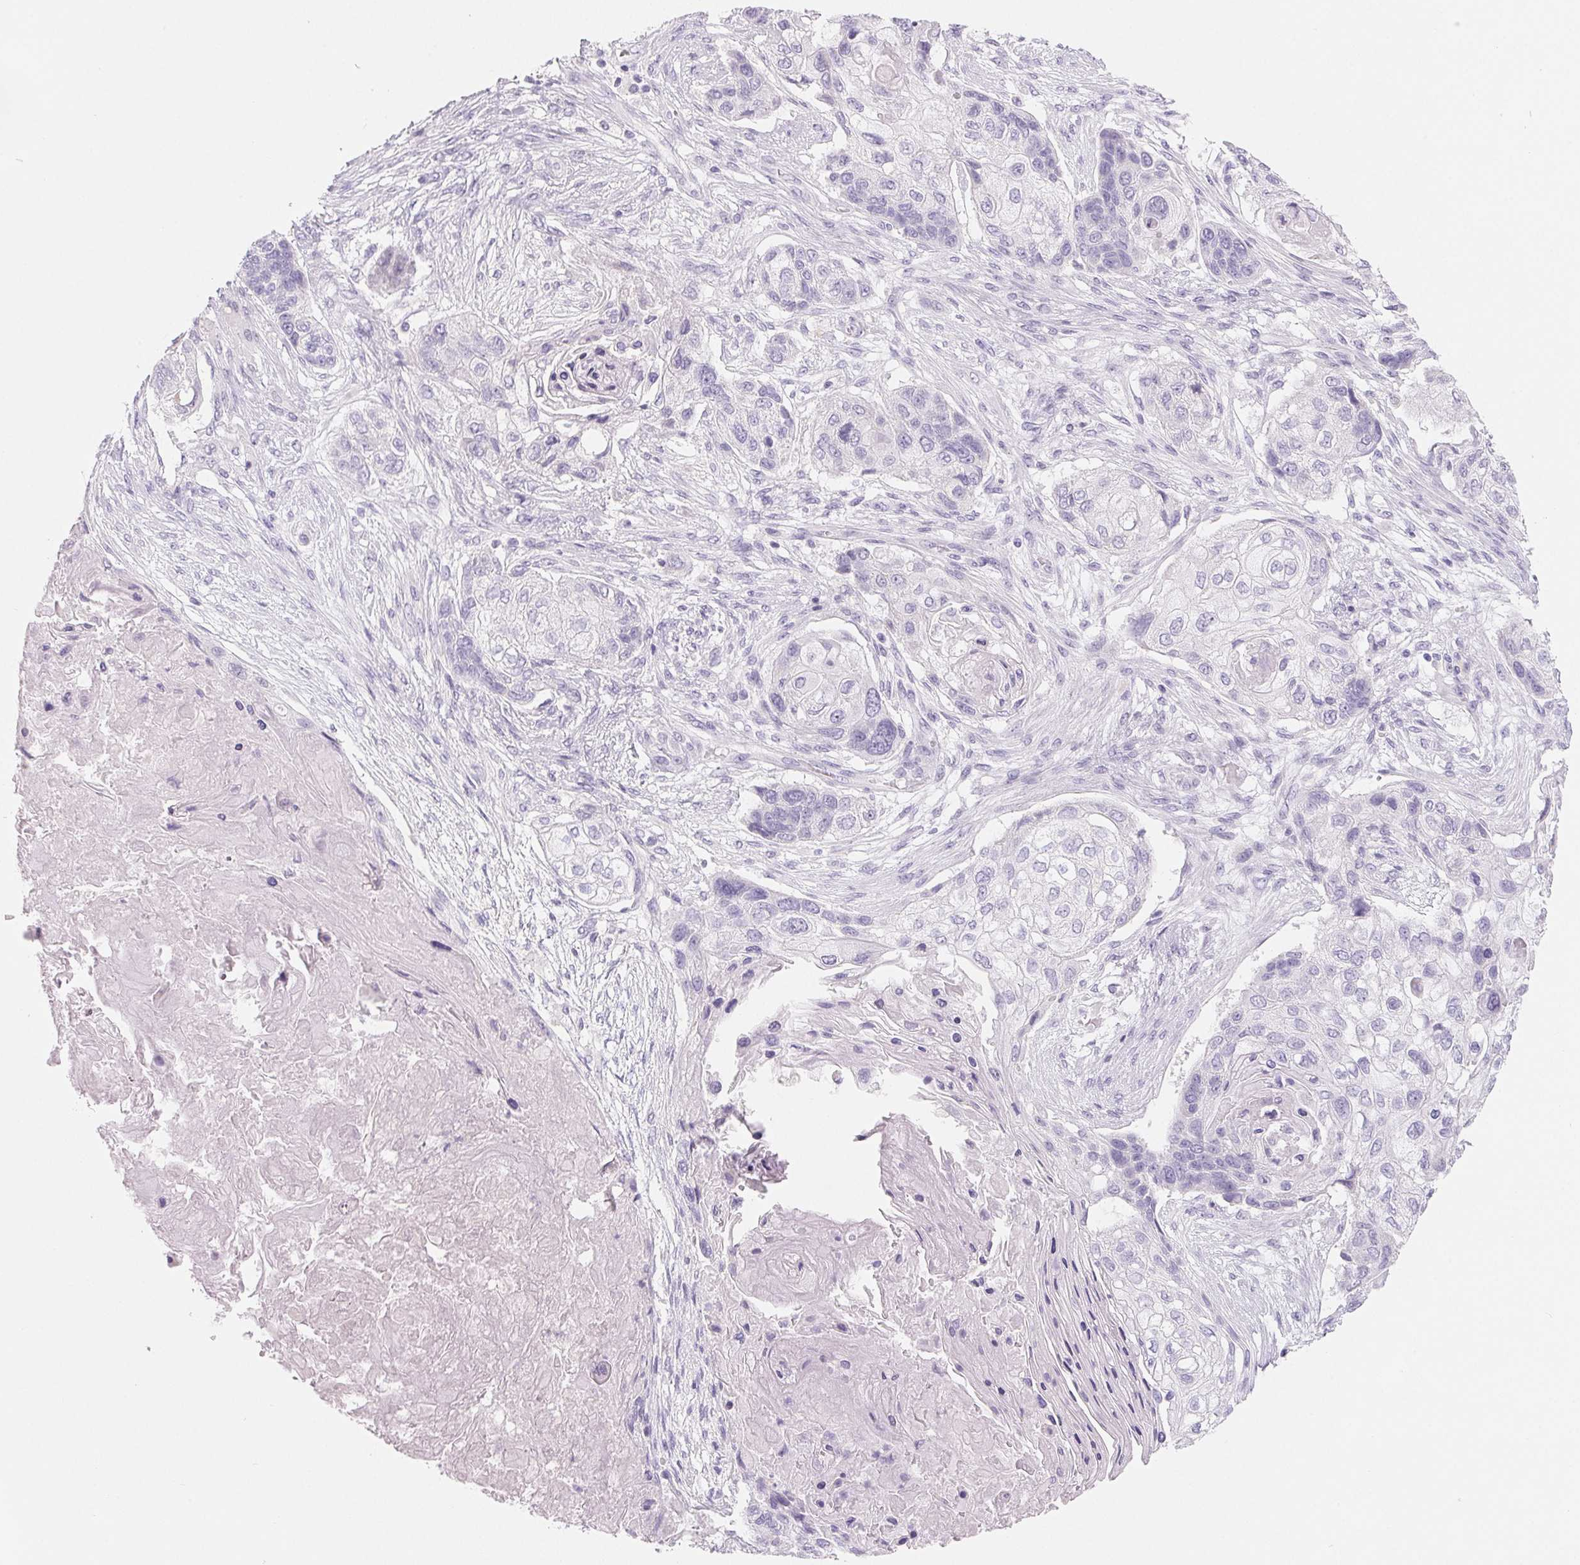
{"staining": {"intensity": "negative", "quantity": "none", "location": "none"}, "tissue": "lung cancer", "cell_type": "Tumor cells", "image_type": "cancer", "snomed": [{"axis": "morphology", "description": "Squamous cell carcinoma, NOS"}, {"axis": "topography", "description": "Lung"}], "caption": "Tumor cells are negative for protein expression in human lung cancer (squamous cell carcinoma).", "gene": "SPACA5B", "patient": {"sex": "male", "age": 69}}